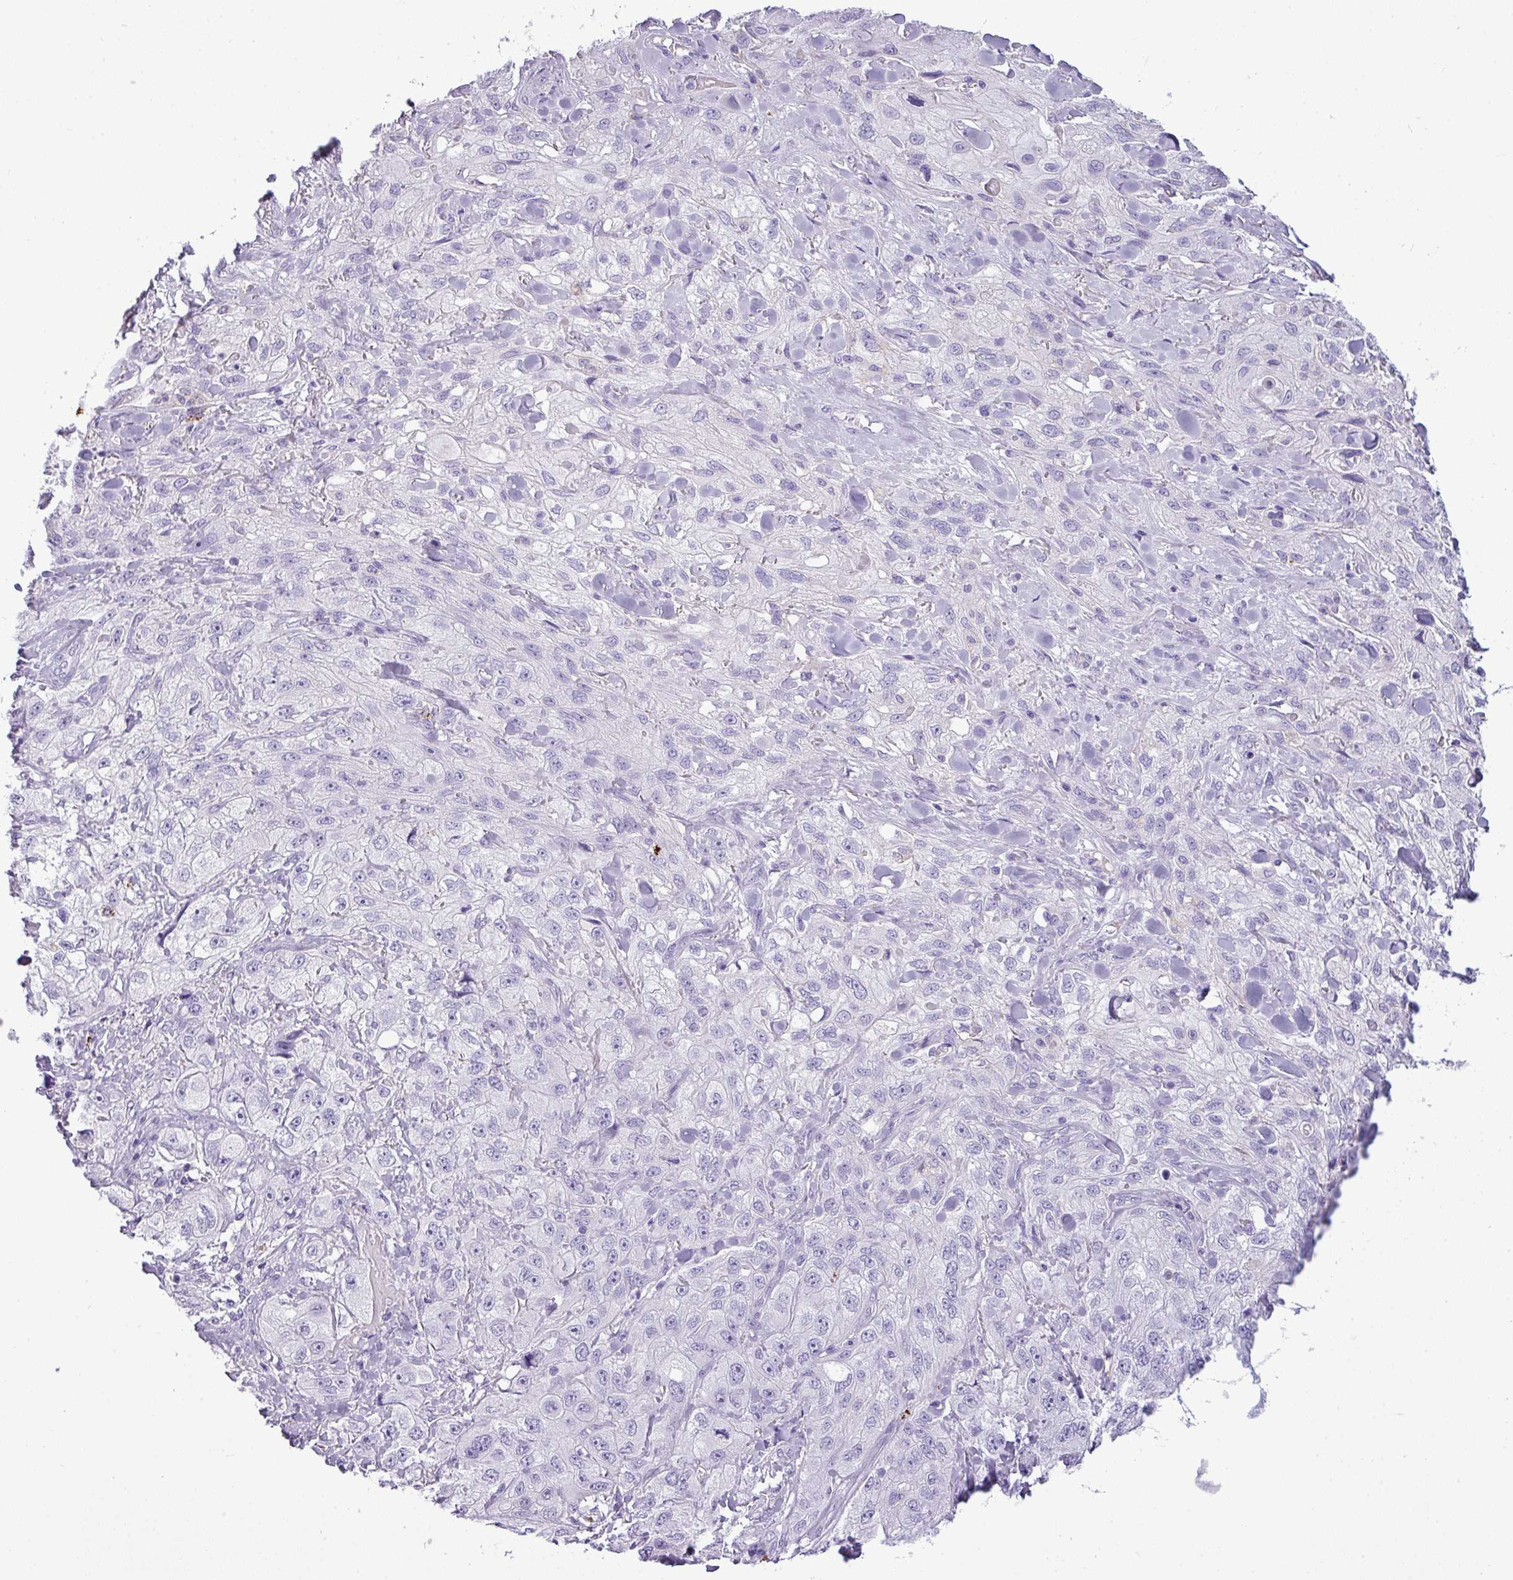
{"staining": {"intensity": "negative", "quantity": "none", "location": "none"}, "tissue": "skin cancer", "cell_type": "Tumor cells", "image_type": "cancer", "snomed": [{"axis": "morphology", "description": "Squamous cell carcinoma, NOS"}, {"axis": "topography", "description": "Skin"}, {"axis": "topography", "description": "Vulva"}], "caption": "Immunohistochemistry image of neoplastic tissue: human skin cancer stained with DAB exhibits no significant protein staining in tumor cells. Nuclei are stained in blue.", "gene": "RBMXL2", "patient": {"sex": "female", "age": 86}}